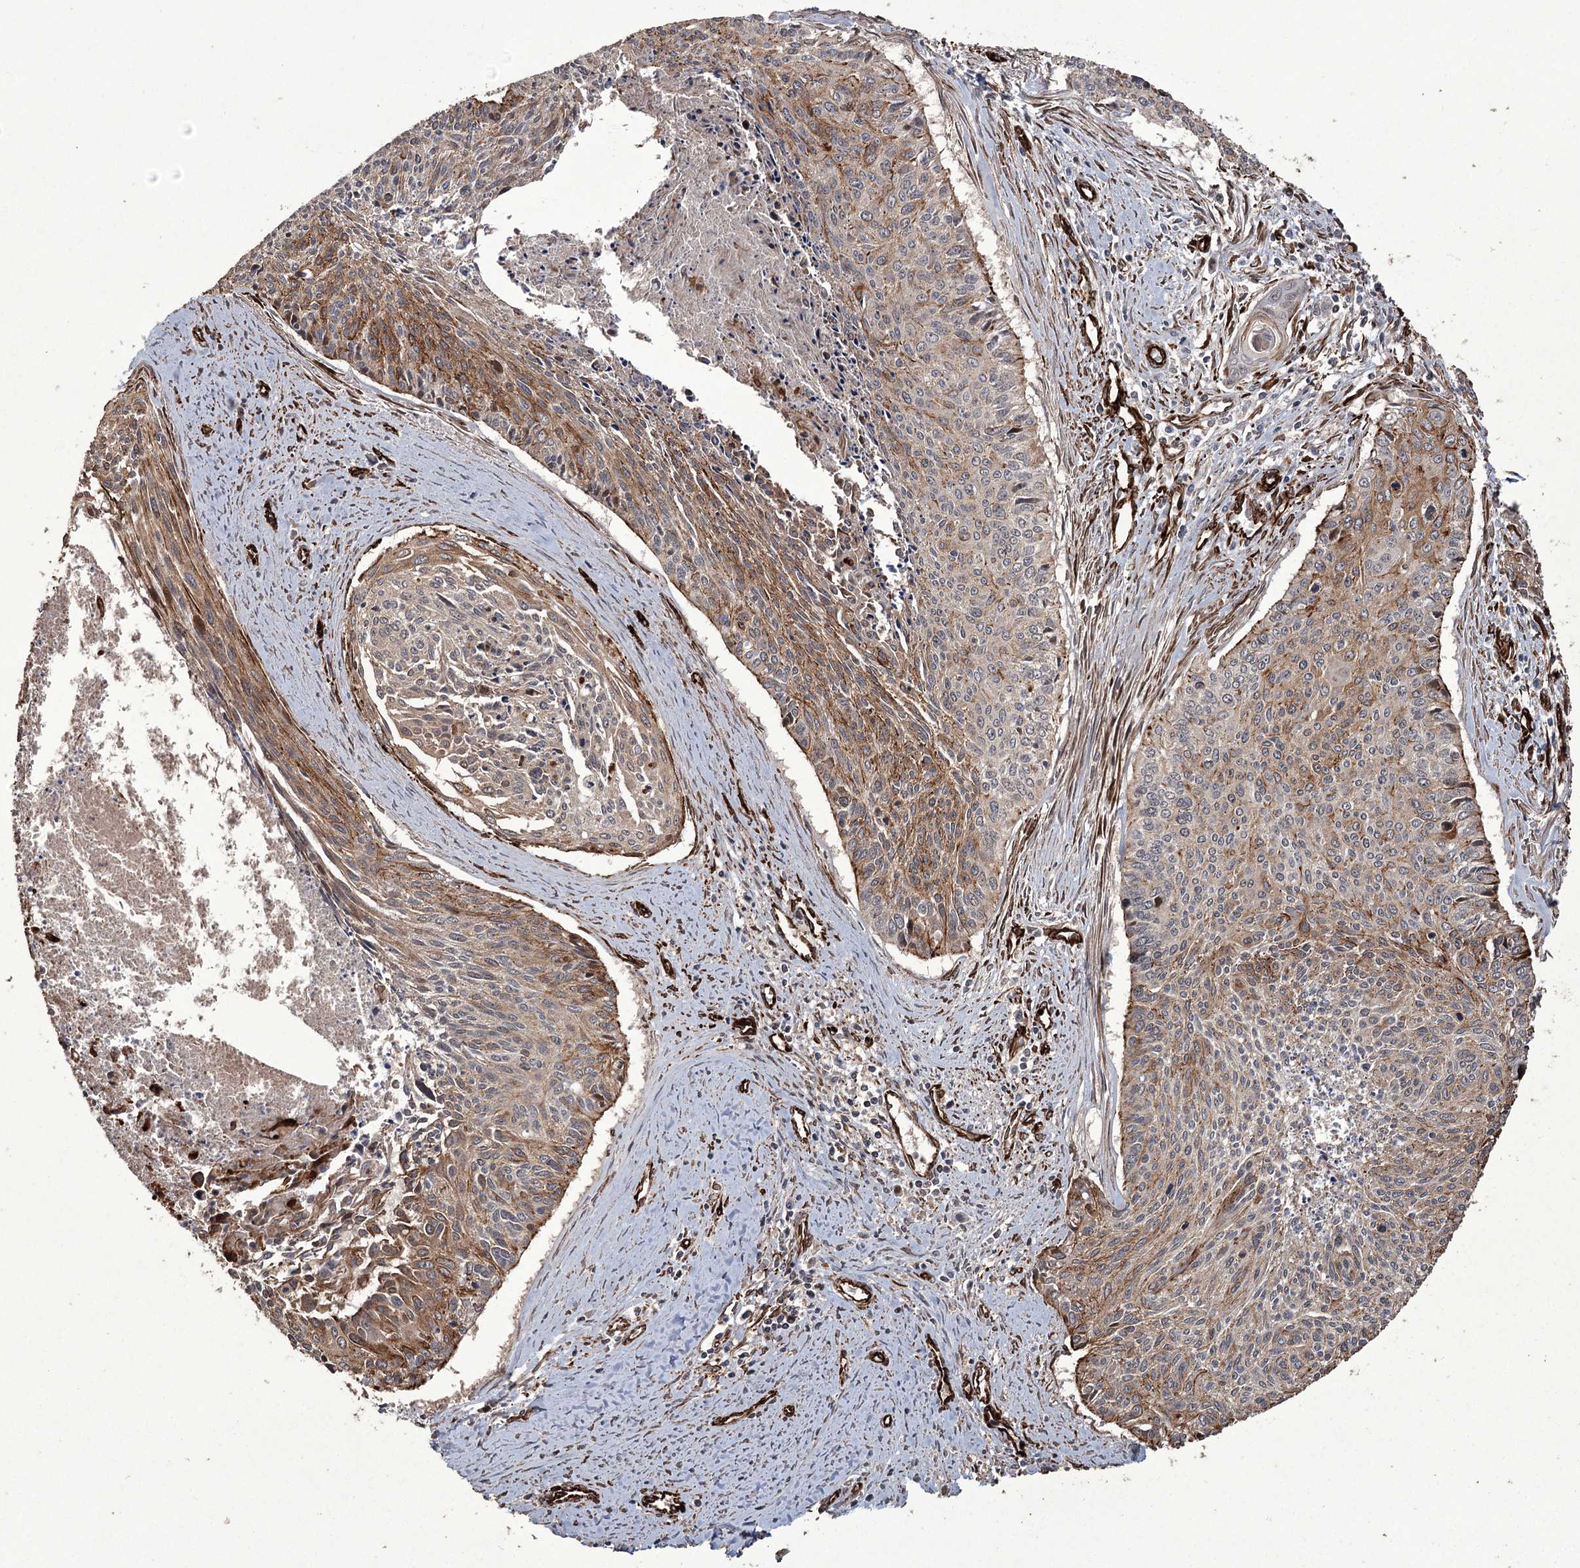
{"staining": {"intensity": "moderate", "quantity": "25%-75%", "location": "cytoplasmic/membranous"}, "tissue": "cervical cancer", "cell_type": "Tumor cells", "image_type": "cancer", "snomed": [{"axis": "morphology", "description": "Squamous cell carcinoma, NOS"}, {"axis": "topography", "description": "Cervix"}], "caption": "Protein expression analysis of cervical squamous cell carcinoma exhibits moderate cytoplasmic/membranous staining in about 25%-75% of tumor cells.", "gene": "RPAP3", "patient": {"sex": "female", "age": 55}}